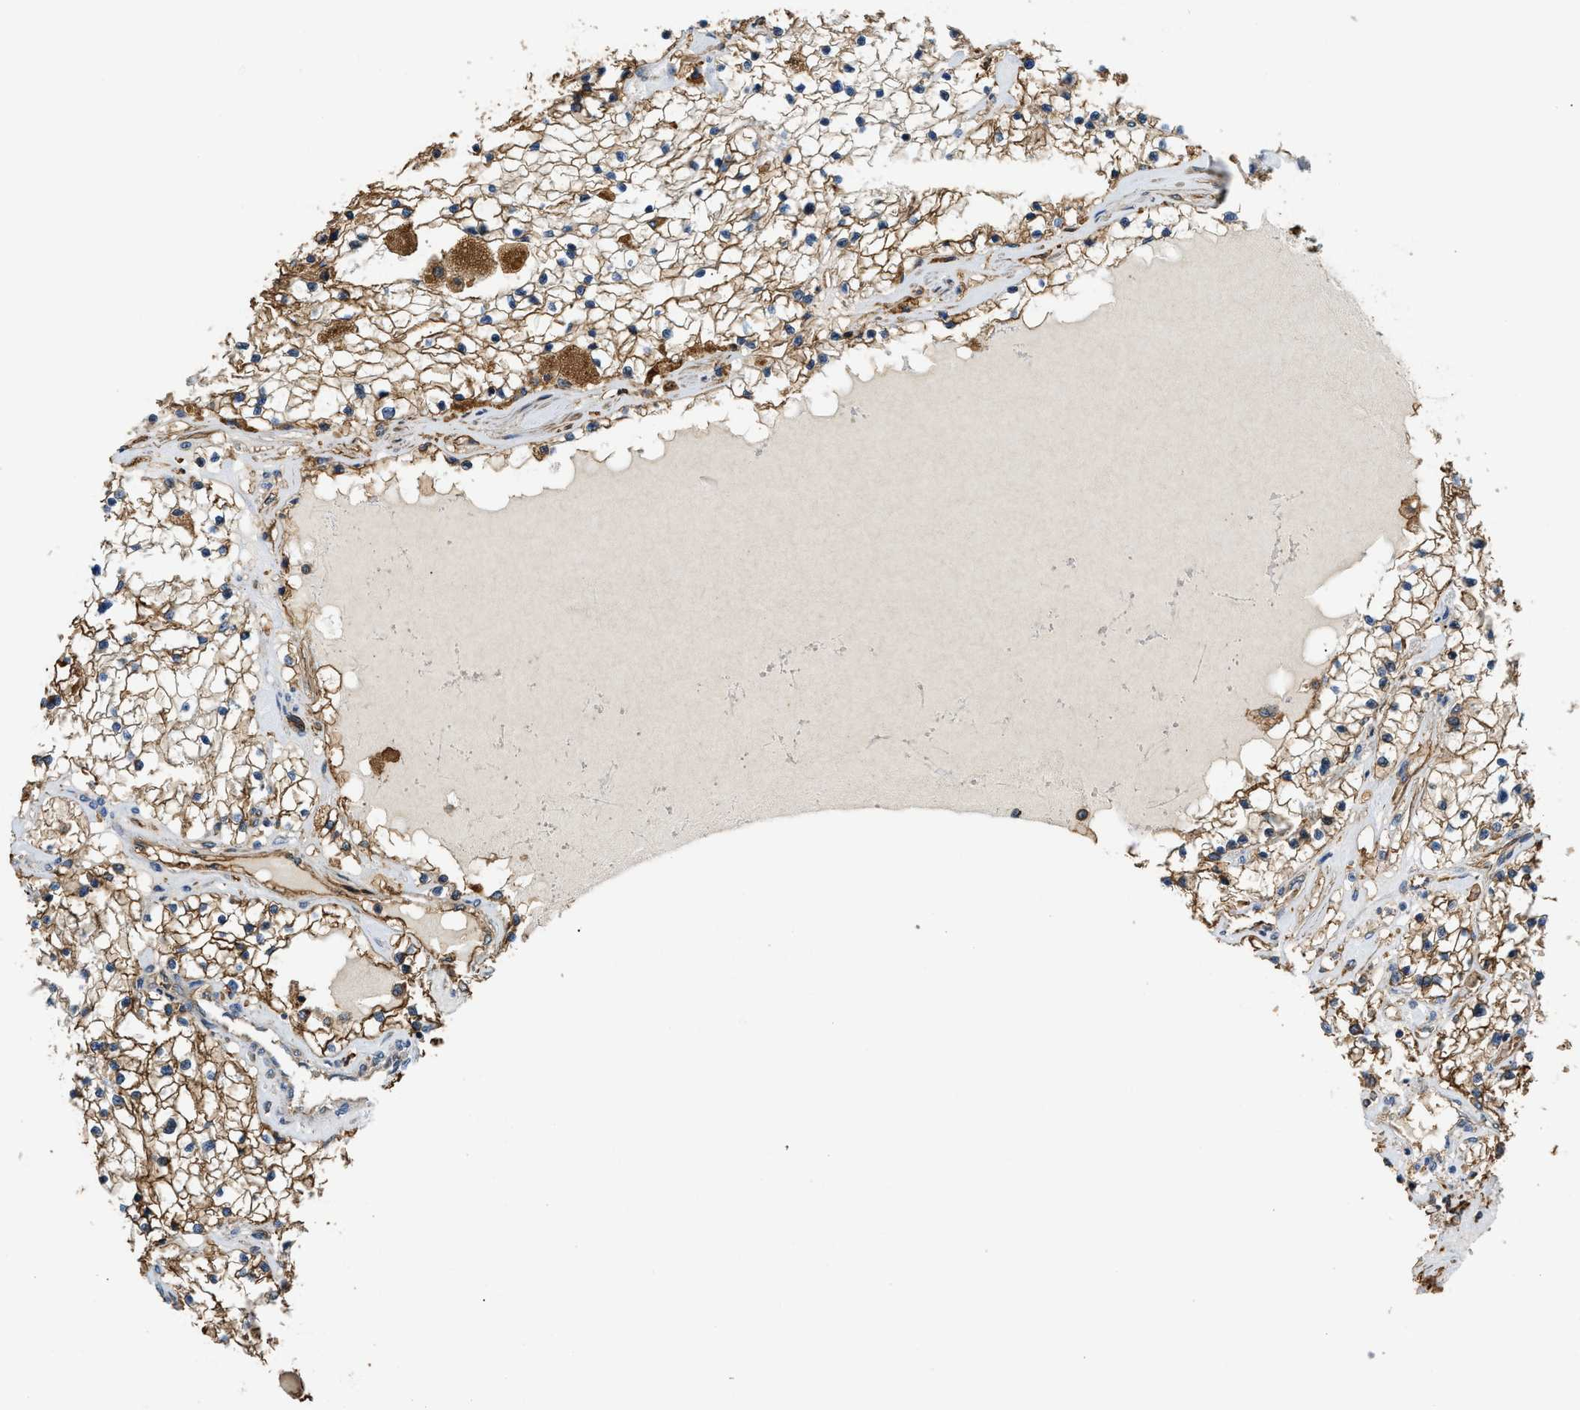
{"staining": {"intensity": "moderate", "quantity": ">75%", "location": "cytoplasmic/membranous"}, "tissue": "renal cancer", "cell_type": "Tumor cells", "image_type": "cancer", "snomed": [{"axis": "morphology", "description": "Adenocarcinoma, NOS"}, {"axis": "topography", "description": "Kidney"}], "caption": "Brown immunohistochemical staining in renal cancer (adenocarcinoma) displays moderate cytoplasmic/membranous staining in about >75% of tumor cells. Using DAB (brown) and hematoxylin (blue) stains, captured at high magnification using brightfield microscopy.", "gene": "DDHD2", "patient": {"sex": "male", "age": 68}}